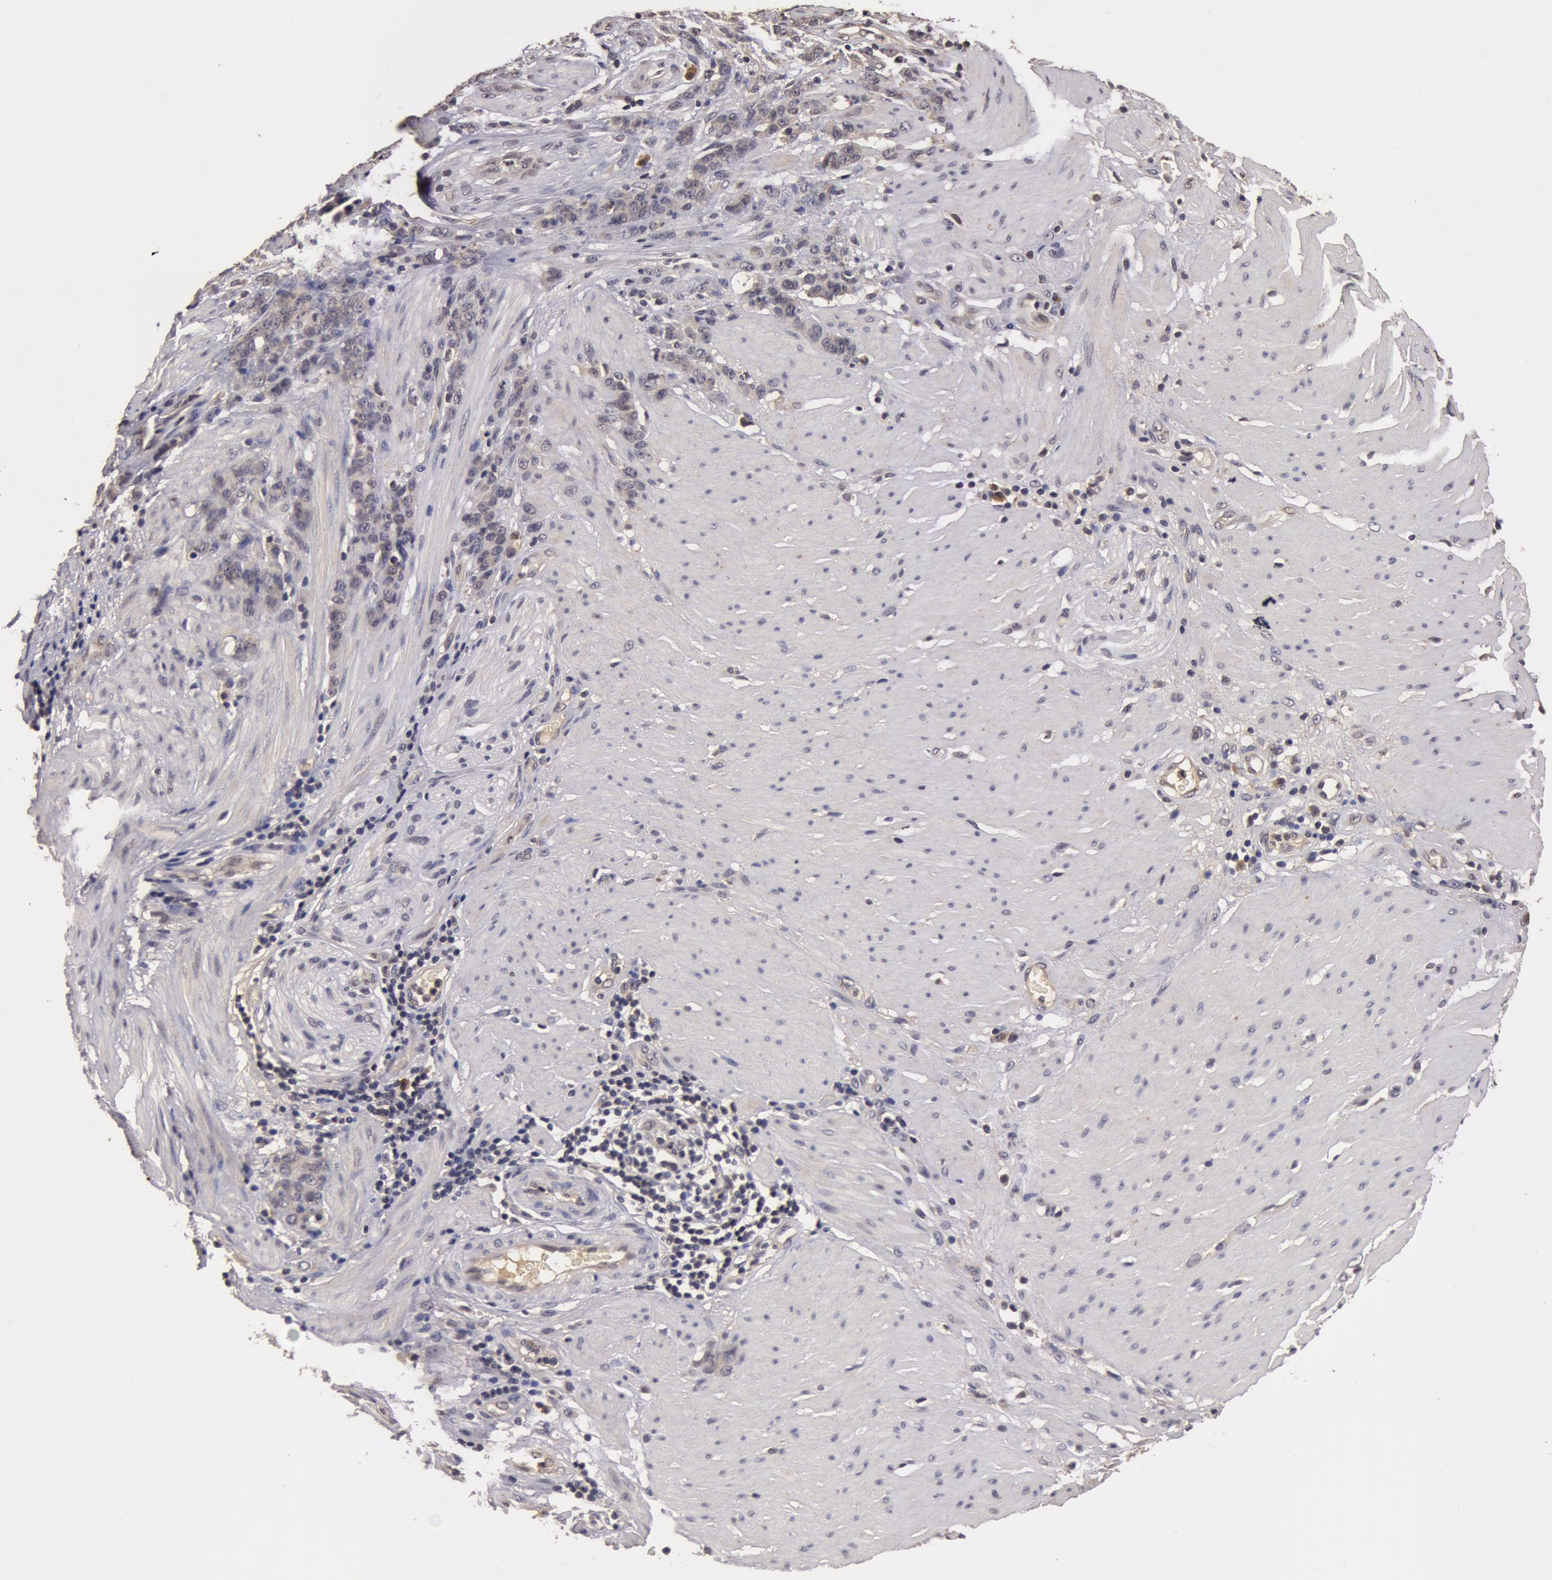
{"staining": {"intensity": "weak", "quantity": ">75%", "location": "cytoplasmic/membranous"}, "tissue": "stomach cancer", "cell_type": "Tumor cells", "image_type": "cancer", "snomed": [{"axis": "morphology", "description": "Adenocarcinoma, NOS"}, {"axis": "topography", "description": "Stomach, lower"}], "caption": "Protein expression analysis of stomach cancer reveals weak cytoplasmic/membranous expression in about >75% of tumor cells.", "gene": "BCHE", "patient": {"sex": "male", "age": 88}}